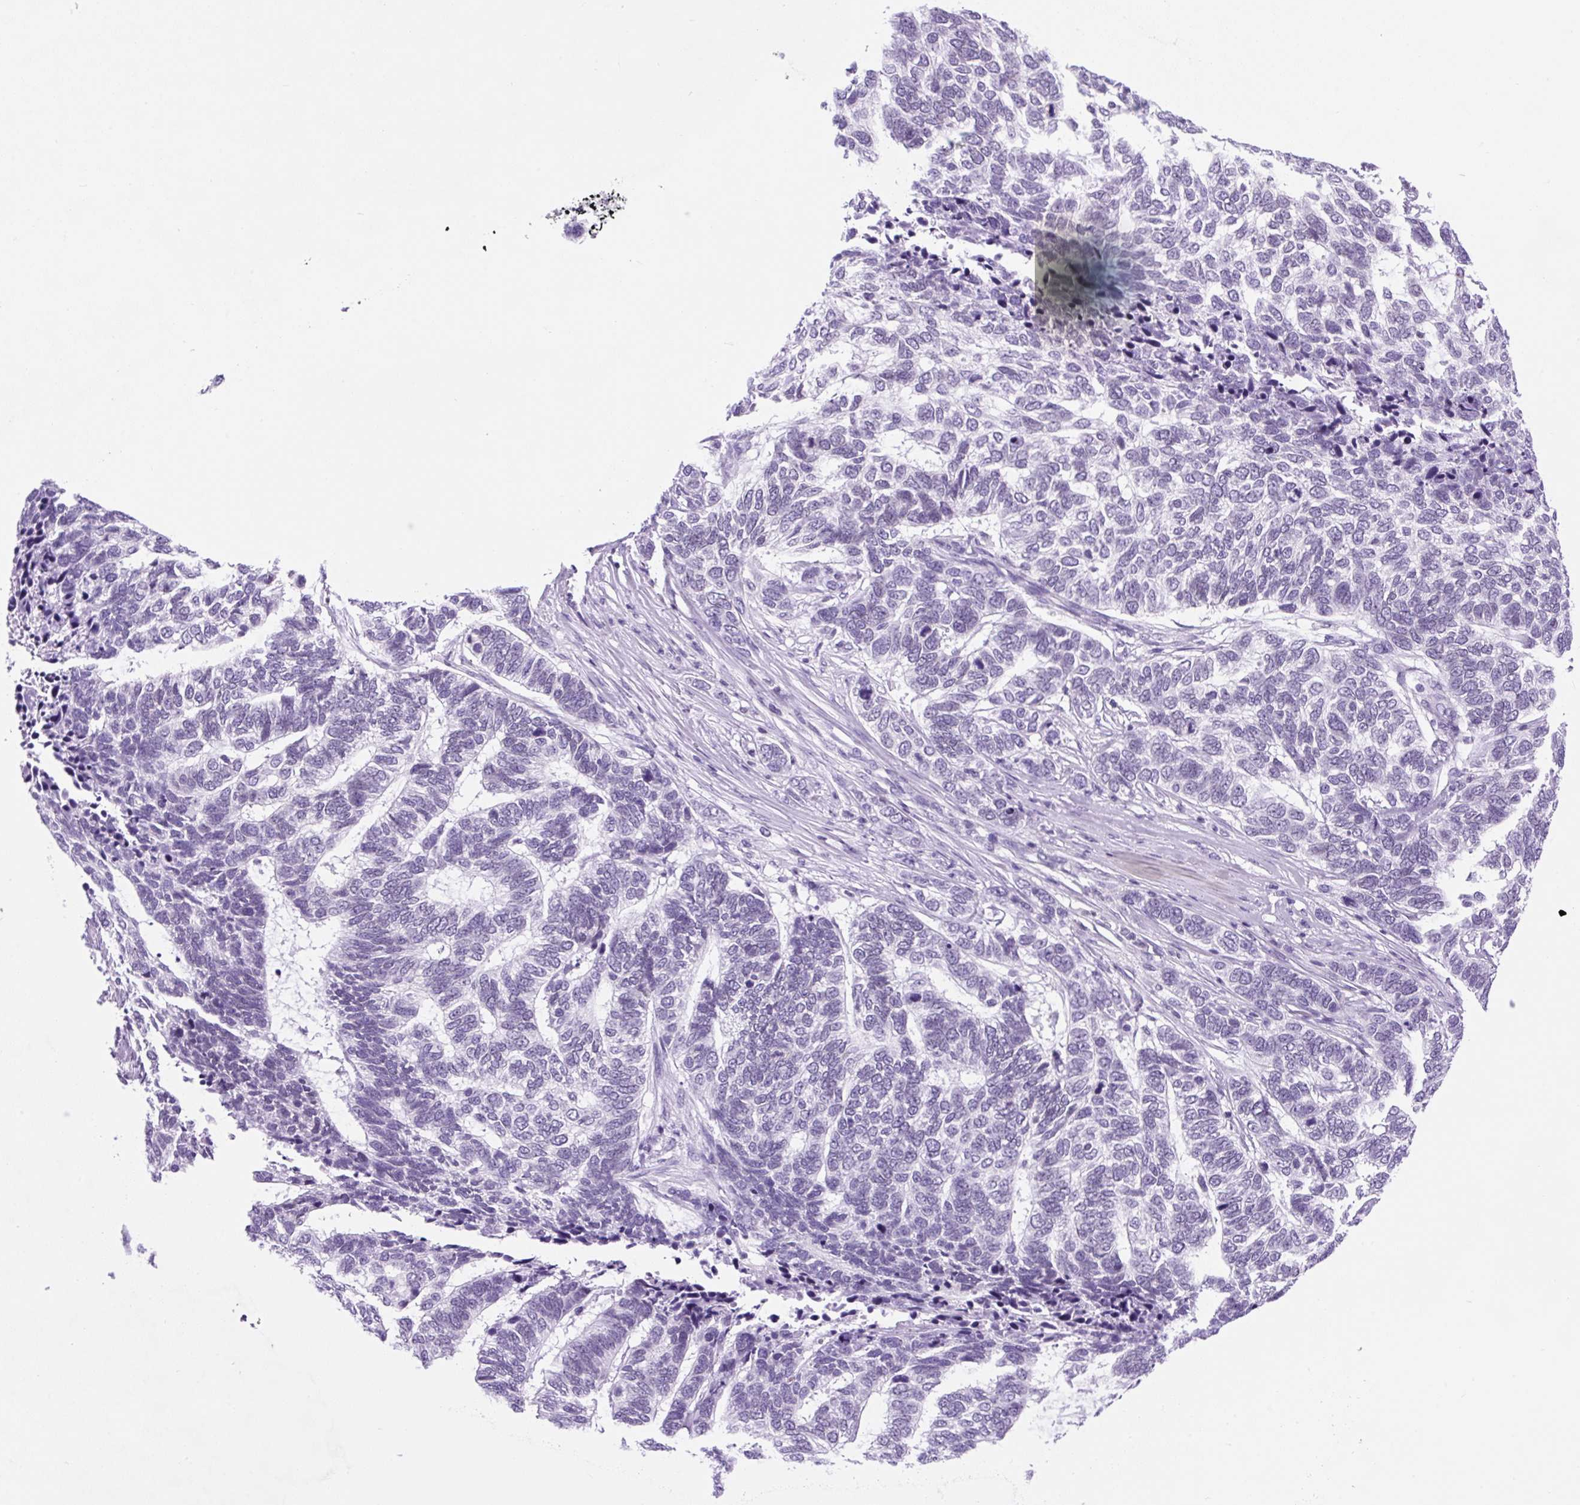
{"staining": {"intensity": "negative", "quantity": "none", "location": "none"}, "tissue": "skin cancer", "cell_type": "Tumor cells", "image_type": "cancer", "snomed": [{"axis": "morphology", "description": "Basal cell carcinoma"}, {"axis": "topography", "description": "Skin"}], "caption": "Tumor cells show no significant protein expression in basal cell carcinoma (skin). (Immunohistochemistry (ihc), brightfield microscopy, high magnification).", "gene": "VPREB1", "patient": {"sex": "female", "age": 65}}